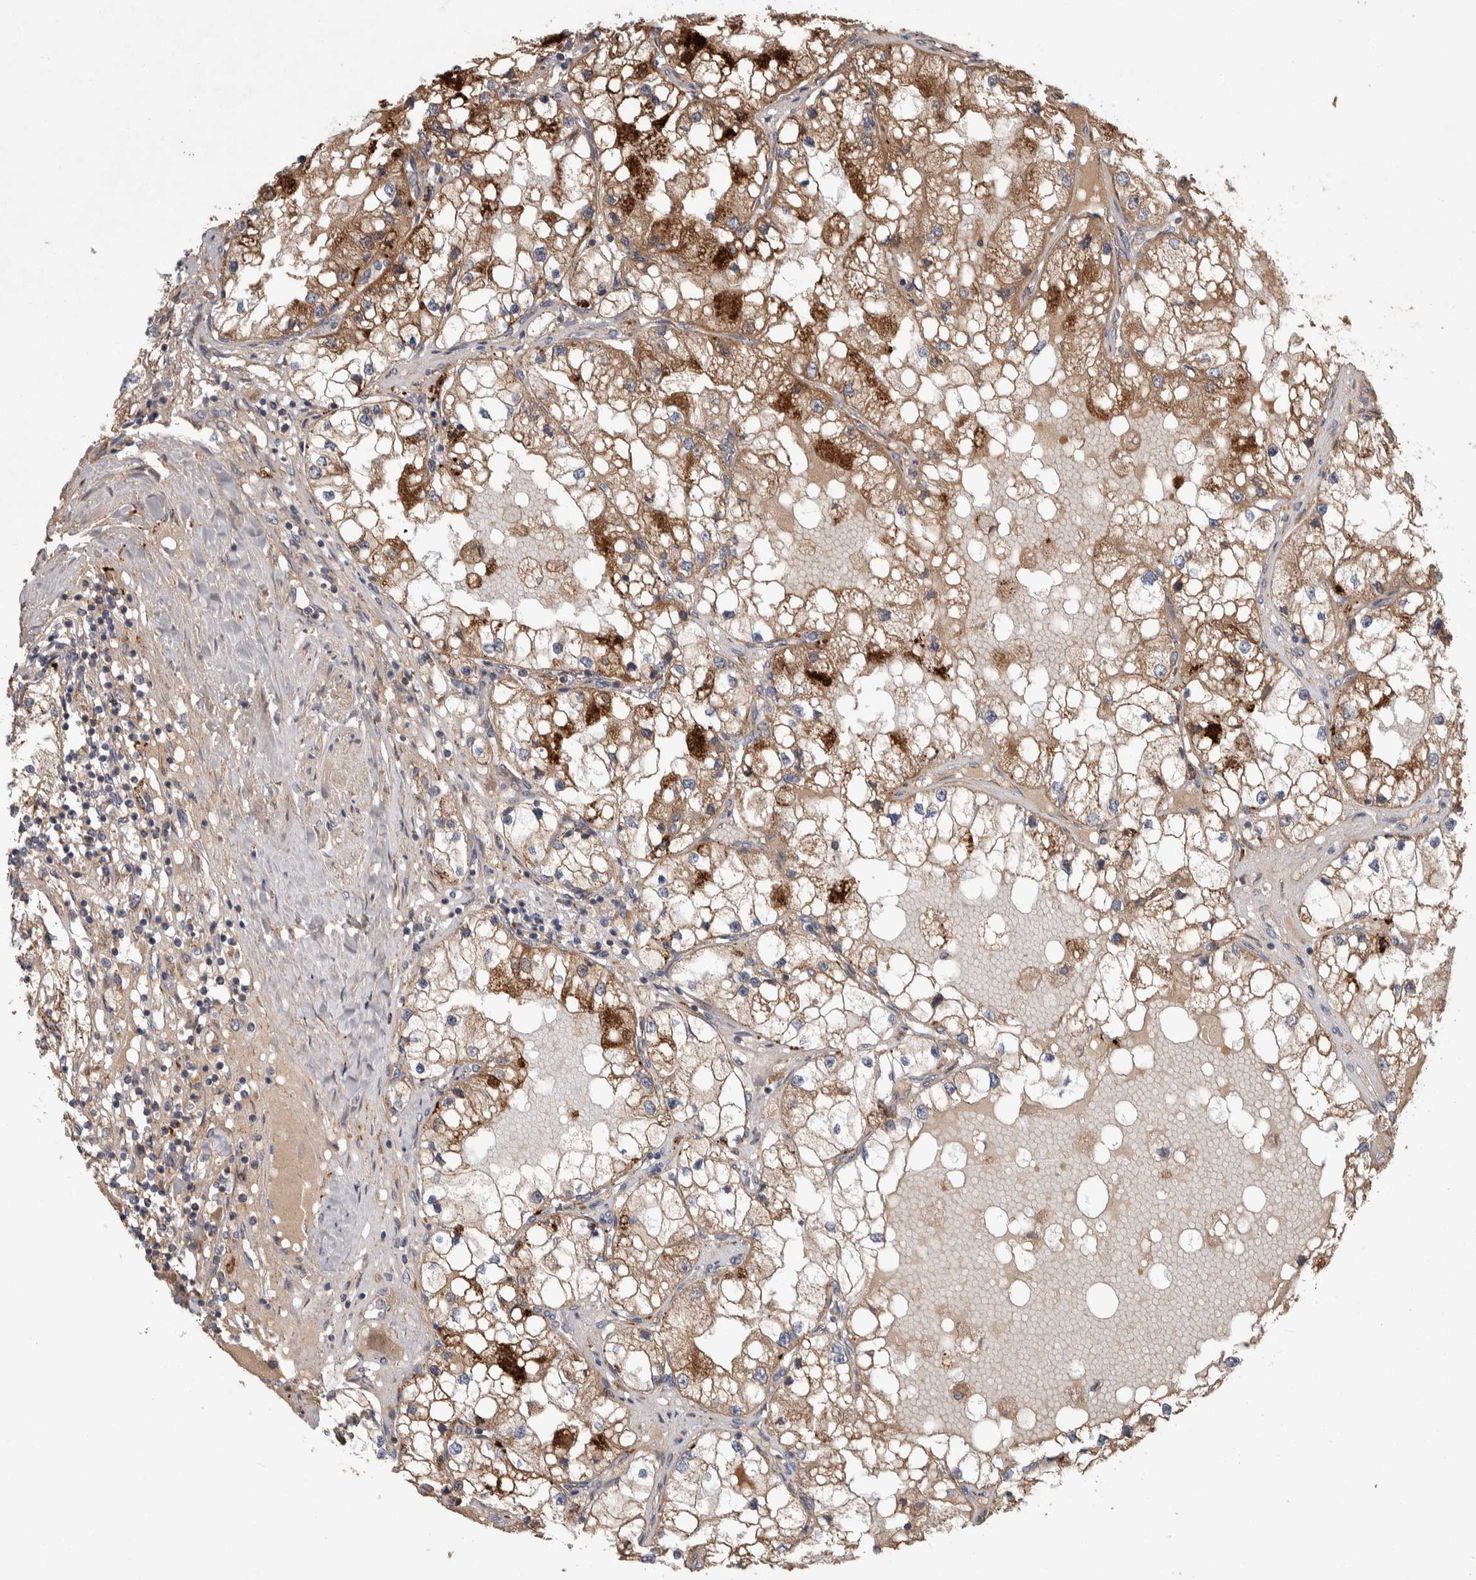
{"staining": {"intensity": "moderate", "quantity": ">75%", "location": "cytoplasmic/membranous"}, "tissue": "renal cancer", "cell_type": "Tumor cells", "image_type": "cancer", "snomed": [{"axis": "morphology", "description": "Adenocarcinoma, NOS"}, {"axis": "topography", "description": "Kidney"}], "caption": "Adenocarcinoma (renal) was stained to show a protein in brown. There is medium levels of moderate cytoplasmic/membranous expression in about >75% of tumor cells.", "gene": "SCO1", "patient": {"sex": "male", "age": 68}}